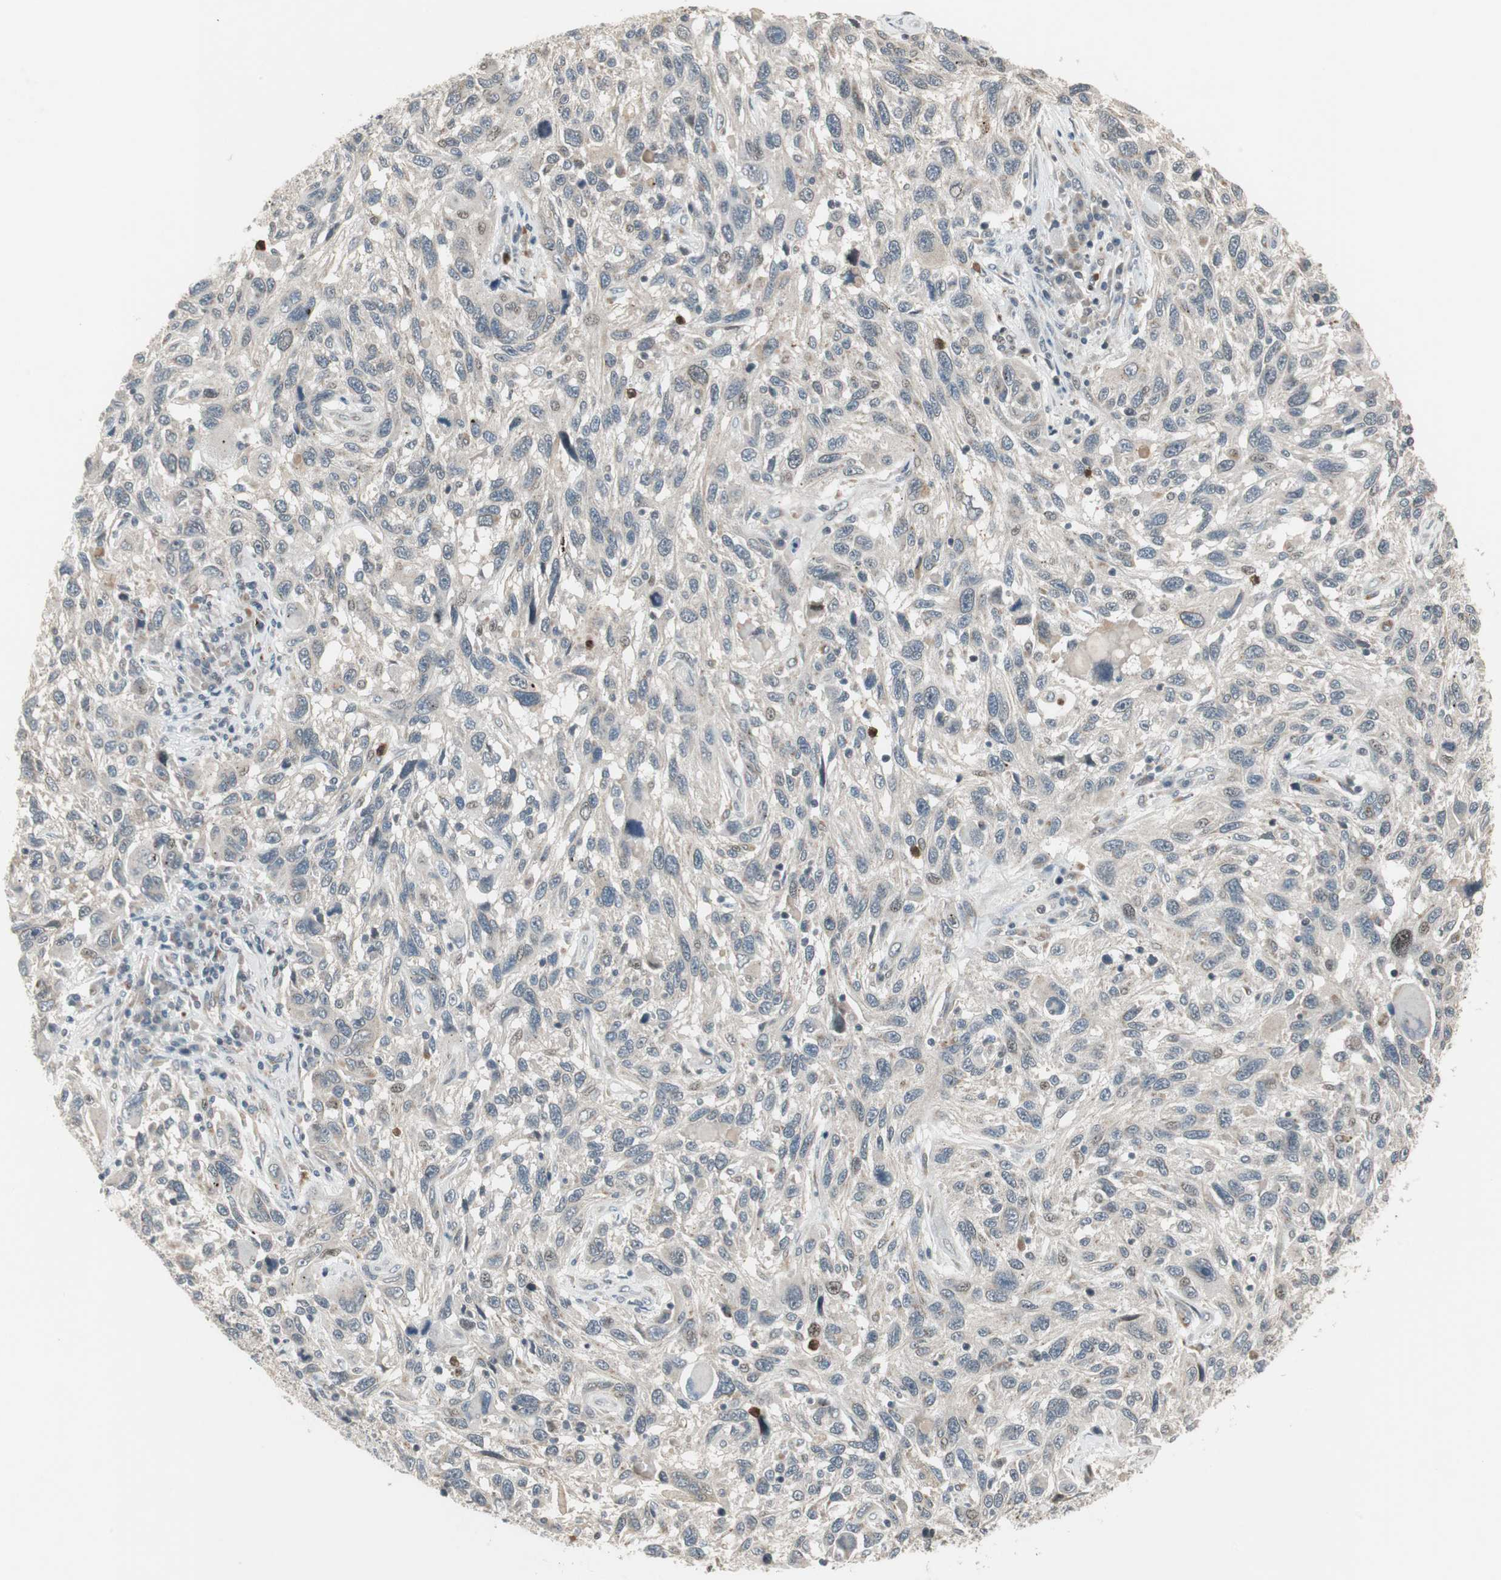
{"staining": {"intensity": "weak", "quantity": "<25%", "location": "cytoplasmic/membranous,nuclear"}, "tissue": "melanoma", "cell_type": "Tumor cells", "image_type": "cancer", "snomed": [{"axis": "morphology", "description": "Malignant melanoma, NOS"}, {"axis": "topography", "description": "Skin"}], "caption": "This is an immunohistochemistry image of human malignant melanoma. There is no staining in tumor cells.", "gene": "SNX4", "patient": {"sex": "male", "age": 53}}